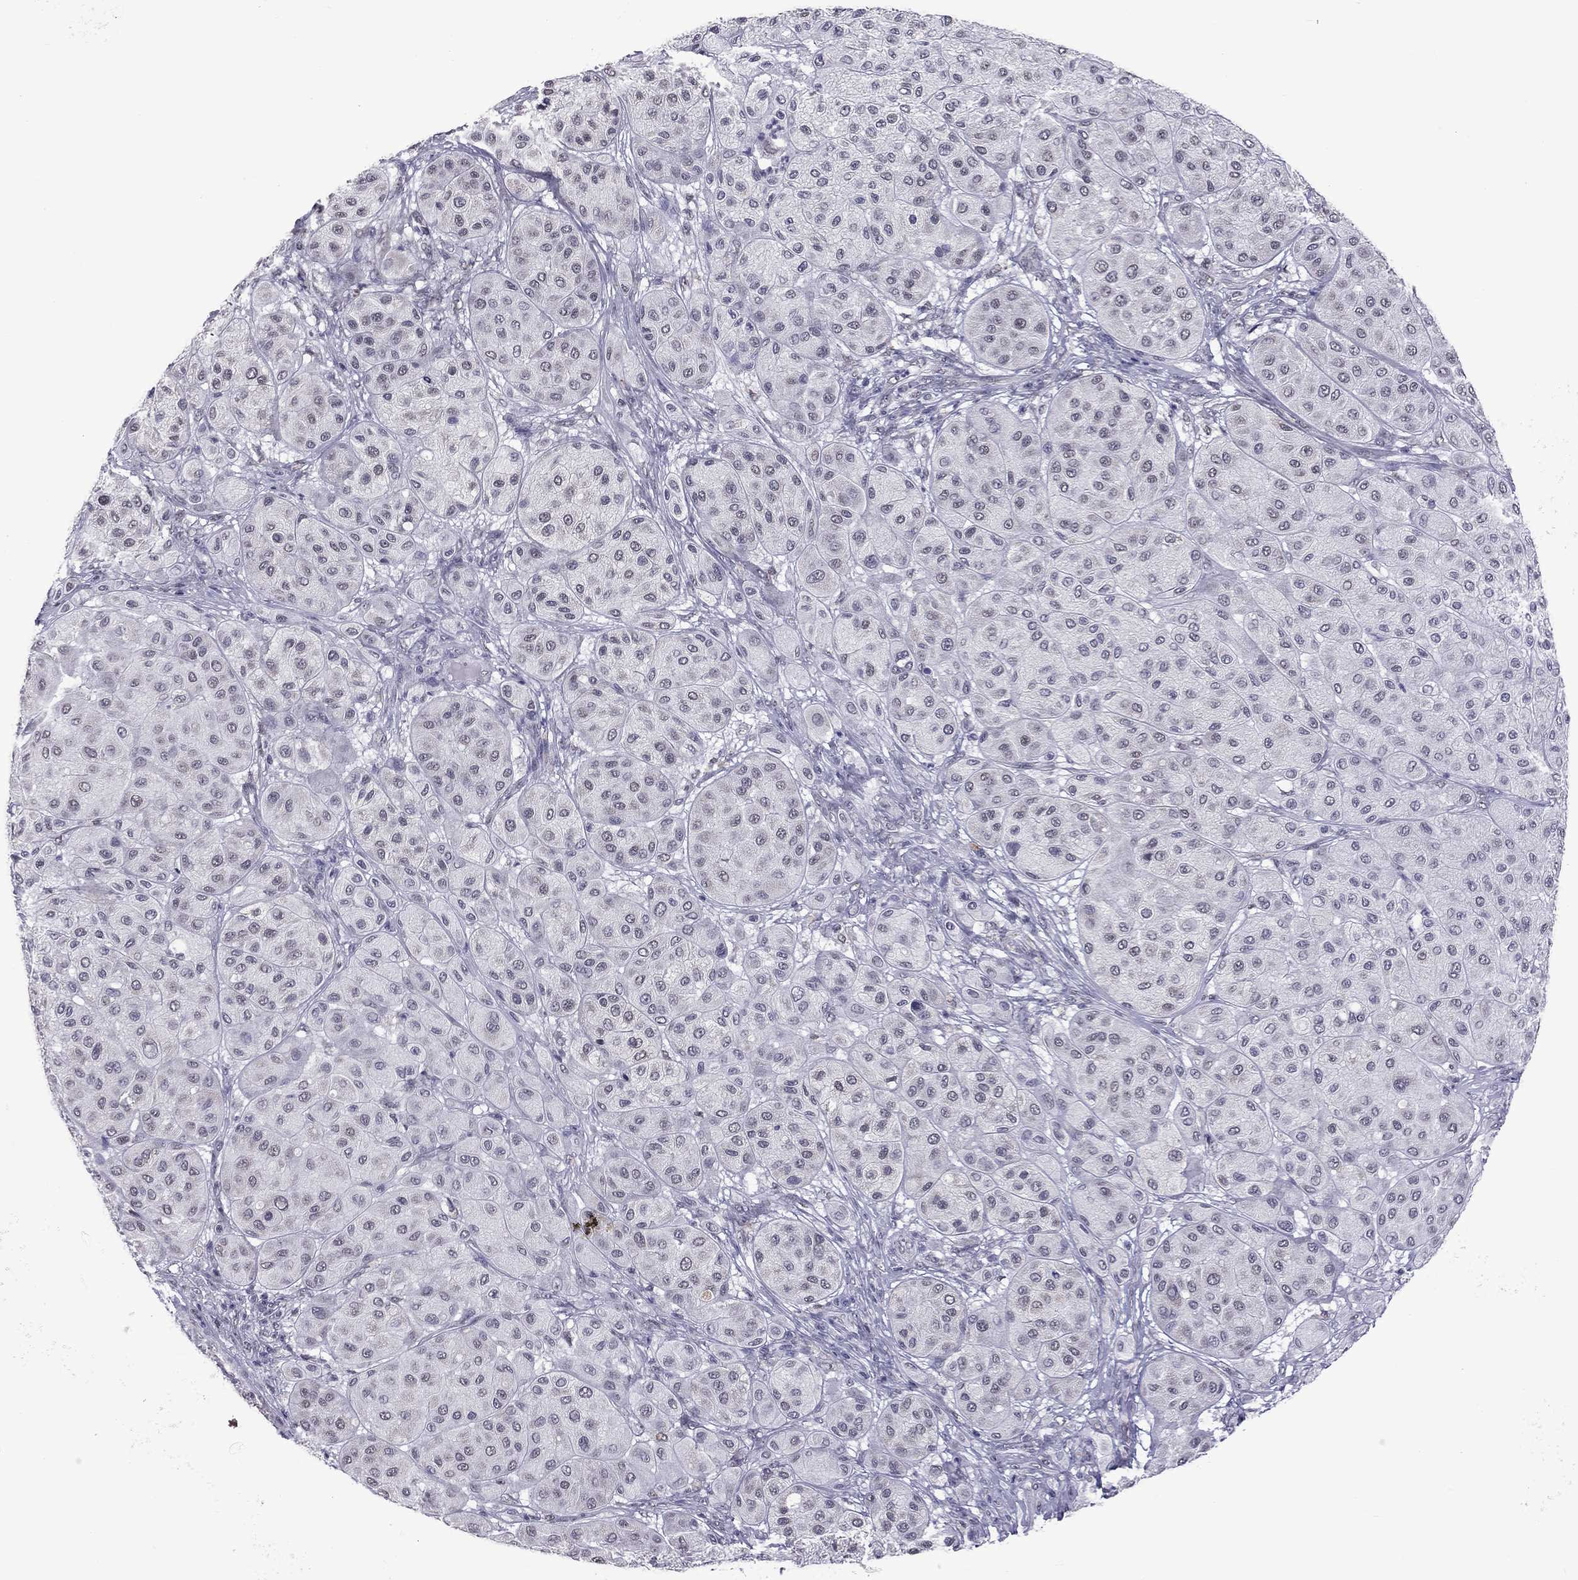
{"staining": {"intensity": "negative", "quantity": "none", "location": "none"}, "tissue": "melanoma", "cell_type": "Tumor cells", "image_type": "cancer", "snomed": [{"axis": "morphology", "description": "Malignant melanoma, Metastatic site"}, {"axis": "topography", "description": "Smooth muscle"}], "caption": "Immunohistochemistry of human malignant melanoma (metastatic site) reveals no expression in tumor cells.", "gene": "PPP1R3A", "patient": {"sex": "male", "age": 41}}